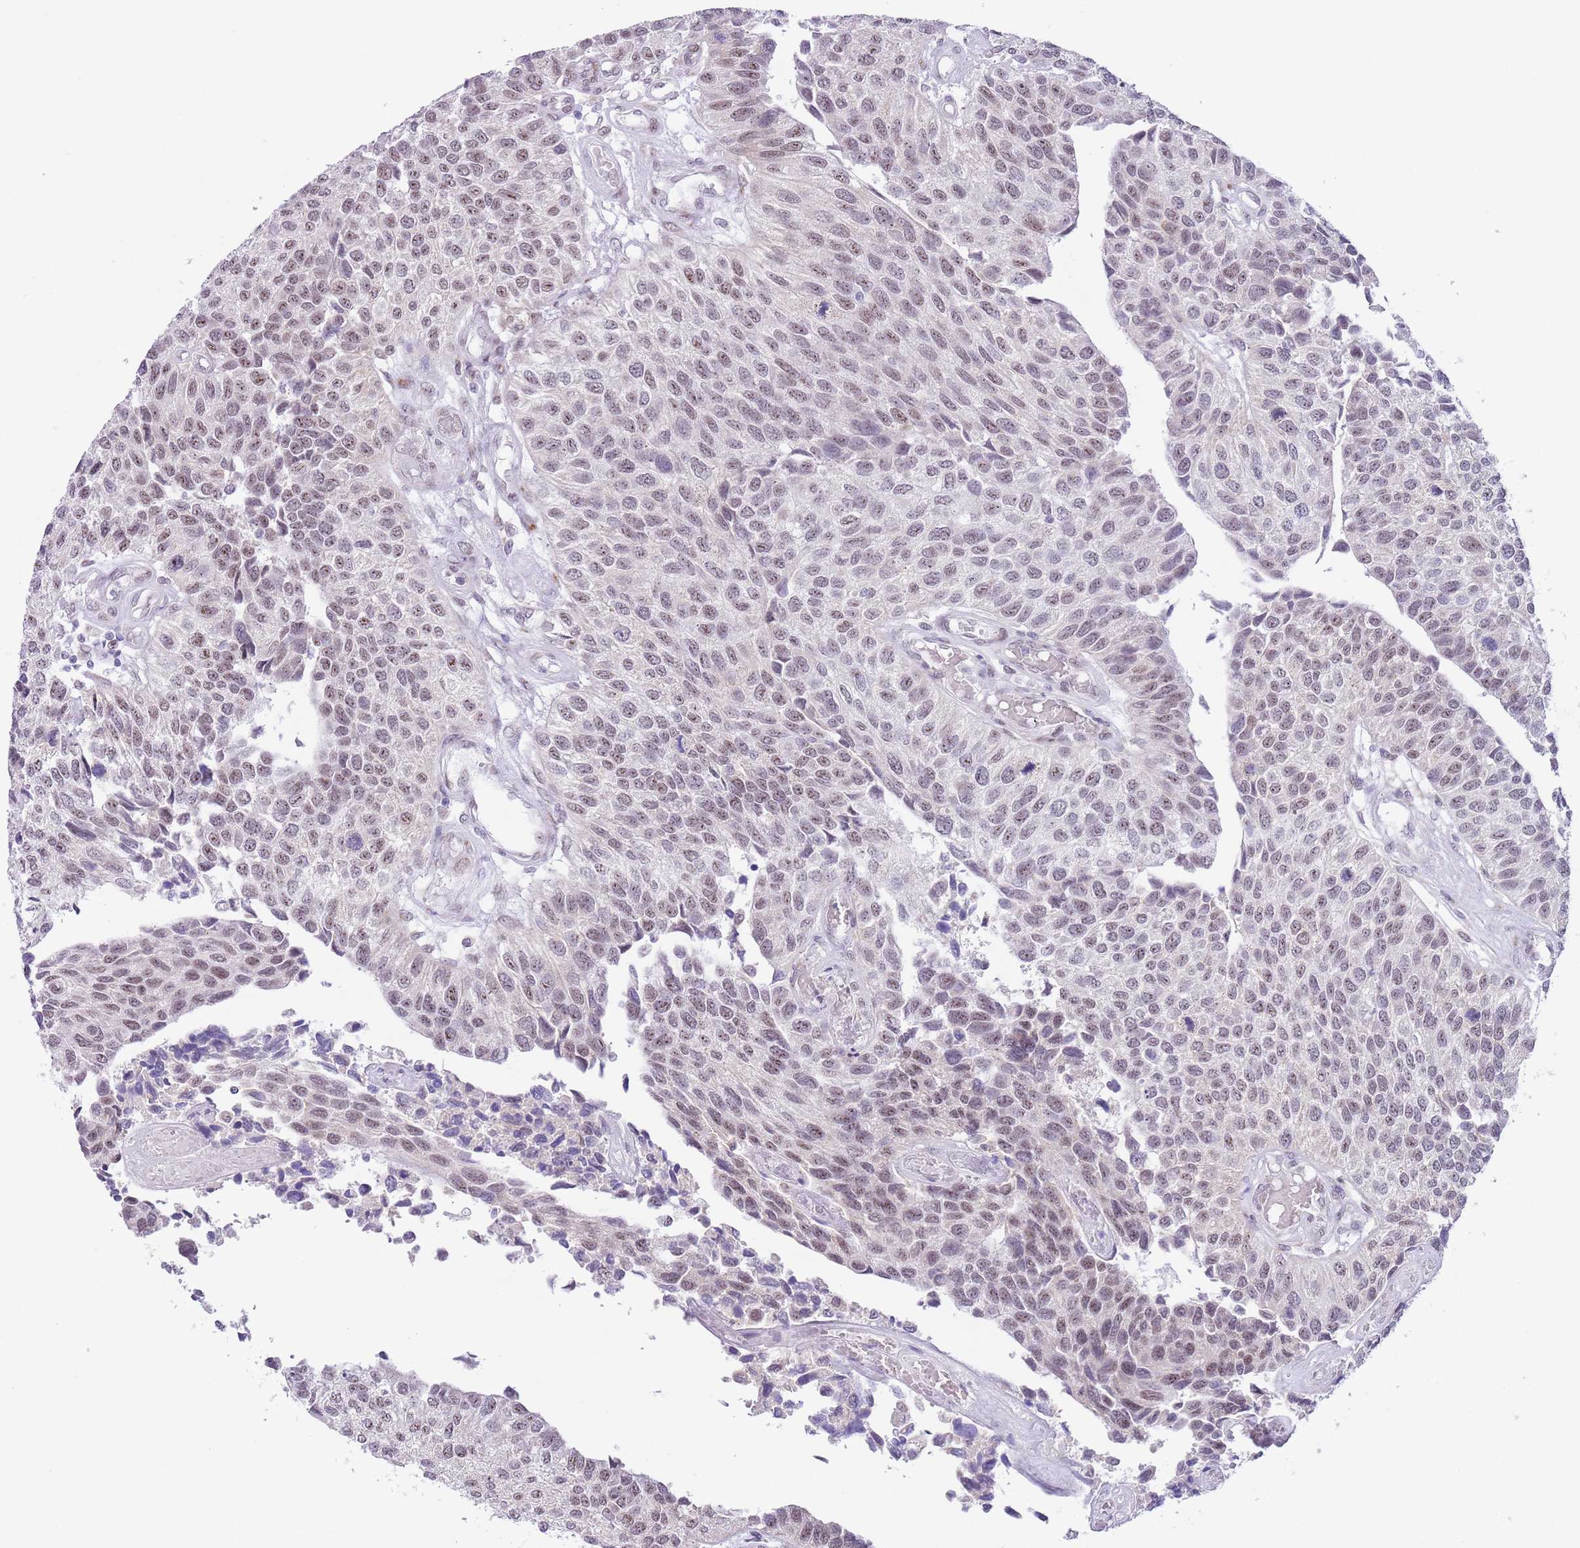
{"staining": {"intensity": "moderate", "quantity": "25%-75%", "location": "nuclear"}, "tissue": "urothelial cancer", "cell_type": "Tumor cells", "image_type": "cancer", "snomed": [{"axis": "morphology", "description": "Urothelial carcinoma, NOS"}, {"axis": "topography", "description": "Urinary bladder"}], "caption": "Immunohistochemical staining of transitional cell carcinoma shows moderate nuclear protein expression in approximately 25%-75% of tumor cells.", "gene": "ZNF576", "patient": {"sex": "male", "age": 55}}